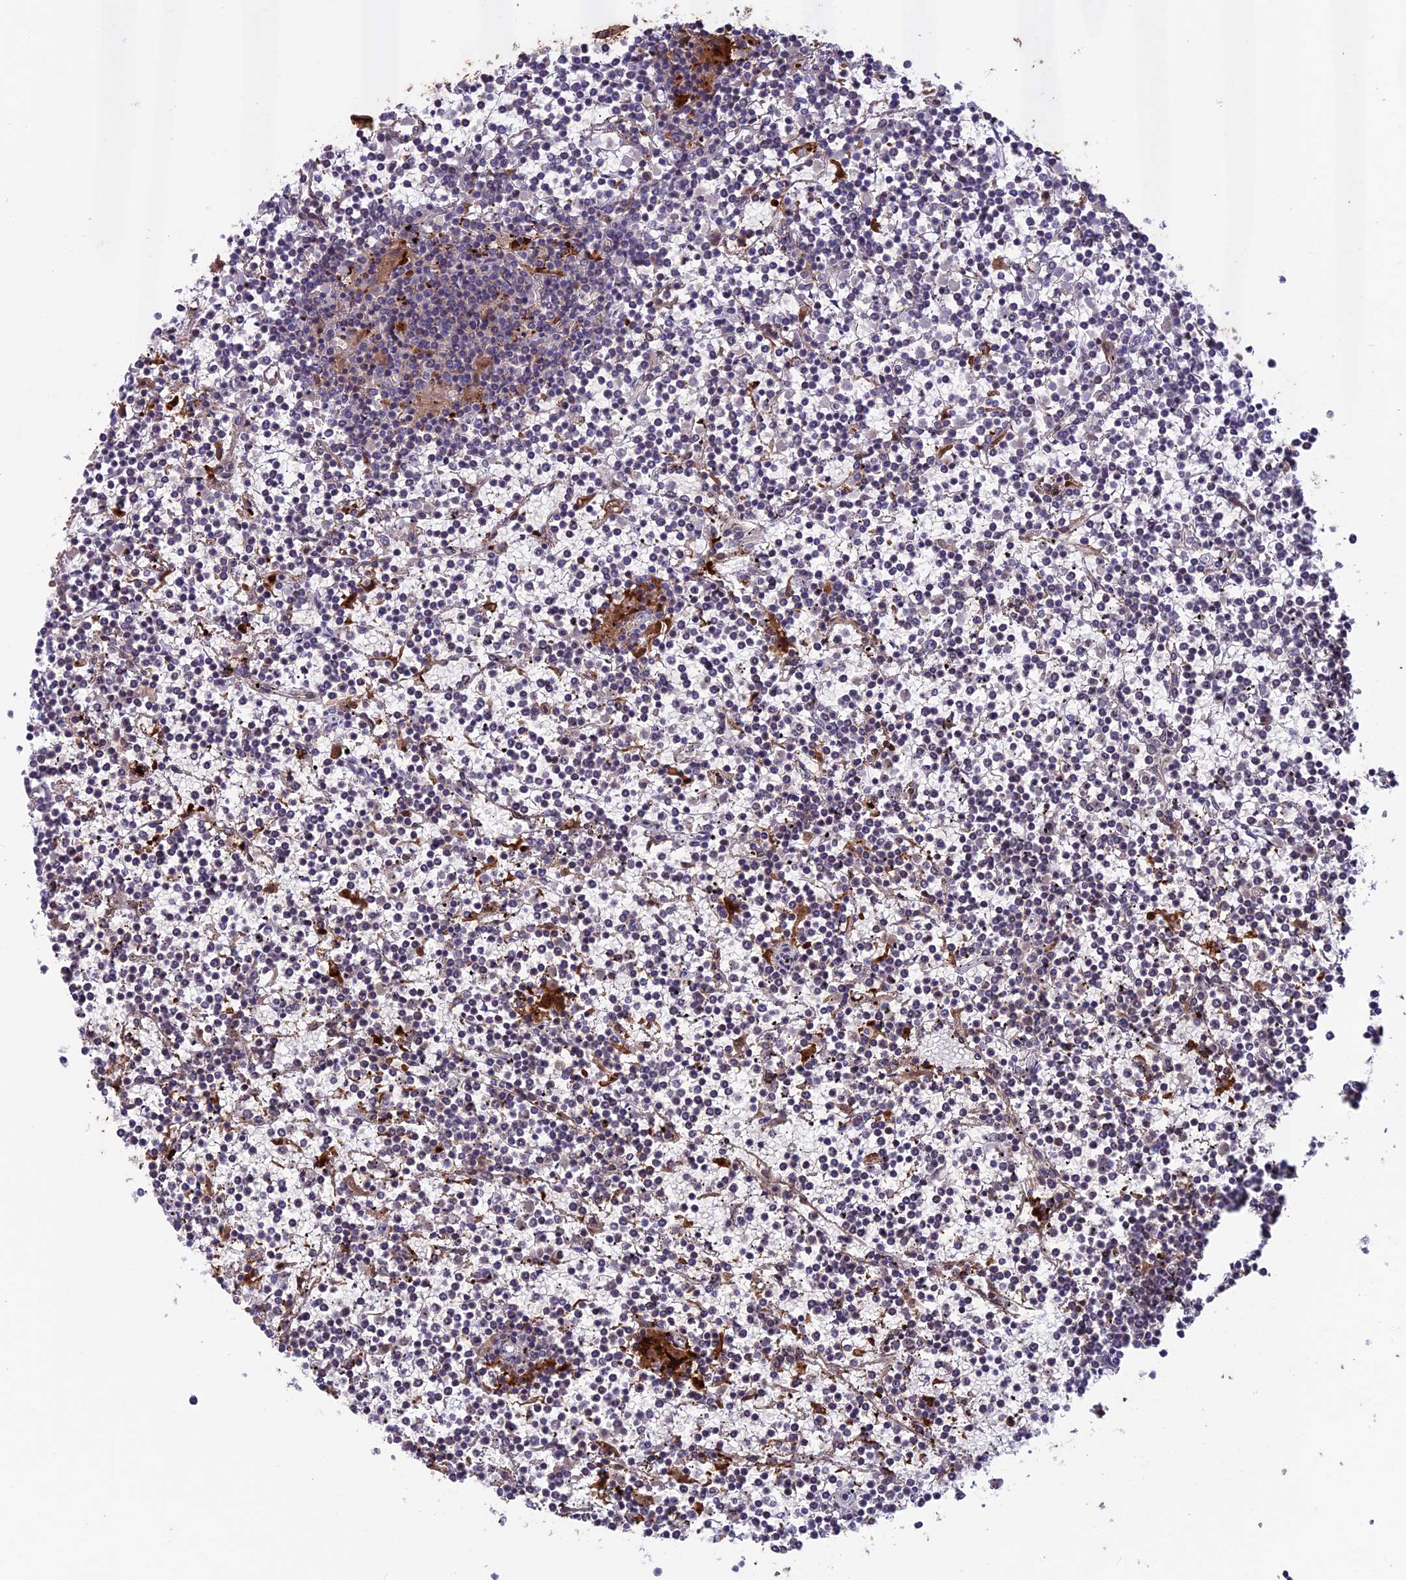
{"staining": {"intensity": "negative", "quantity": "none", "location": "none"}, "tissue": "lymphoma", "cell_type": "Tumor cells", "image_type": "cancer", "snomed": [{"axis": "morphology", "description": "Malignant lymphoma, non-Hodgkin's type, Low grade"}, {"axis": "topography", "description": "Spleen"}], "caption": "High magnification brightfield microscopy of malignant lymphoma, non-Hodgkin's type (low-grade) stained with DAB (brown) and counterstained with hematoxylin (blue): tumor cells show no significant positivity. The staining was performed using DAB to visualize the protein expression in brown, while the nuclei were stained in blue with hematoxylin (Magnification: 20x).", "gene": "MAST2", "patient": {"sex": "female", "age": 19}}